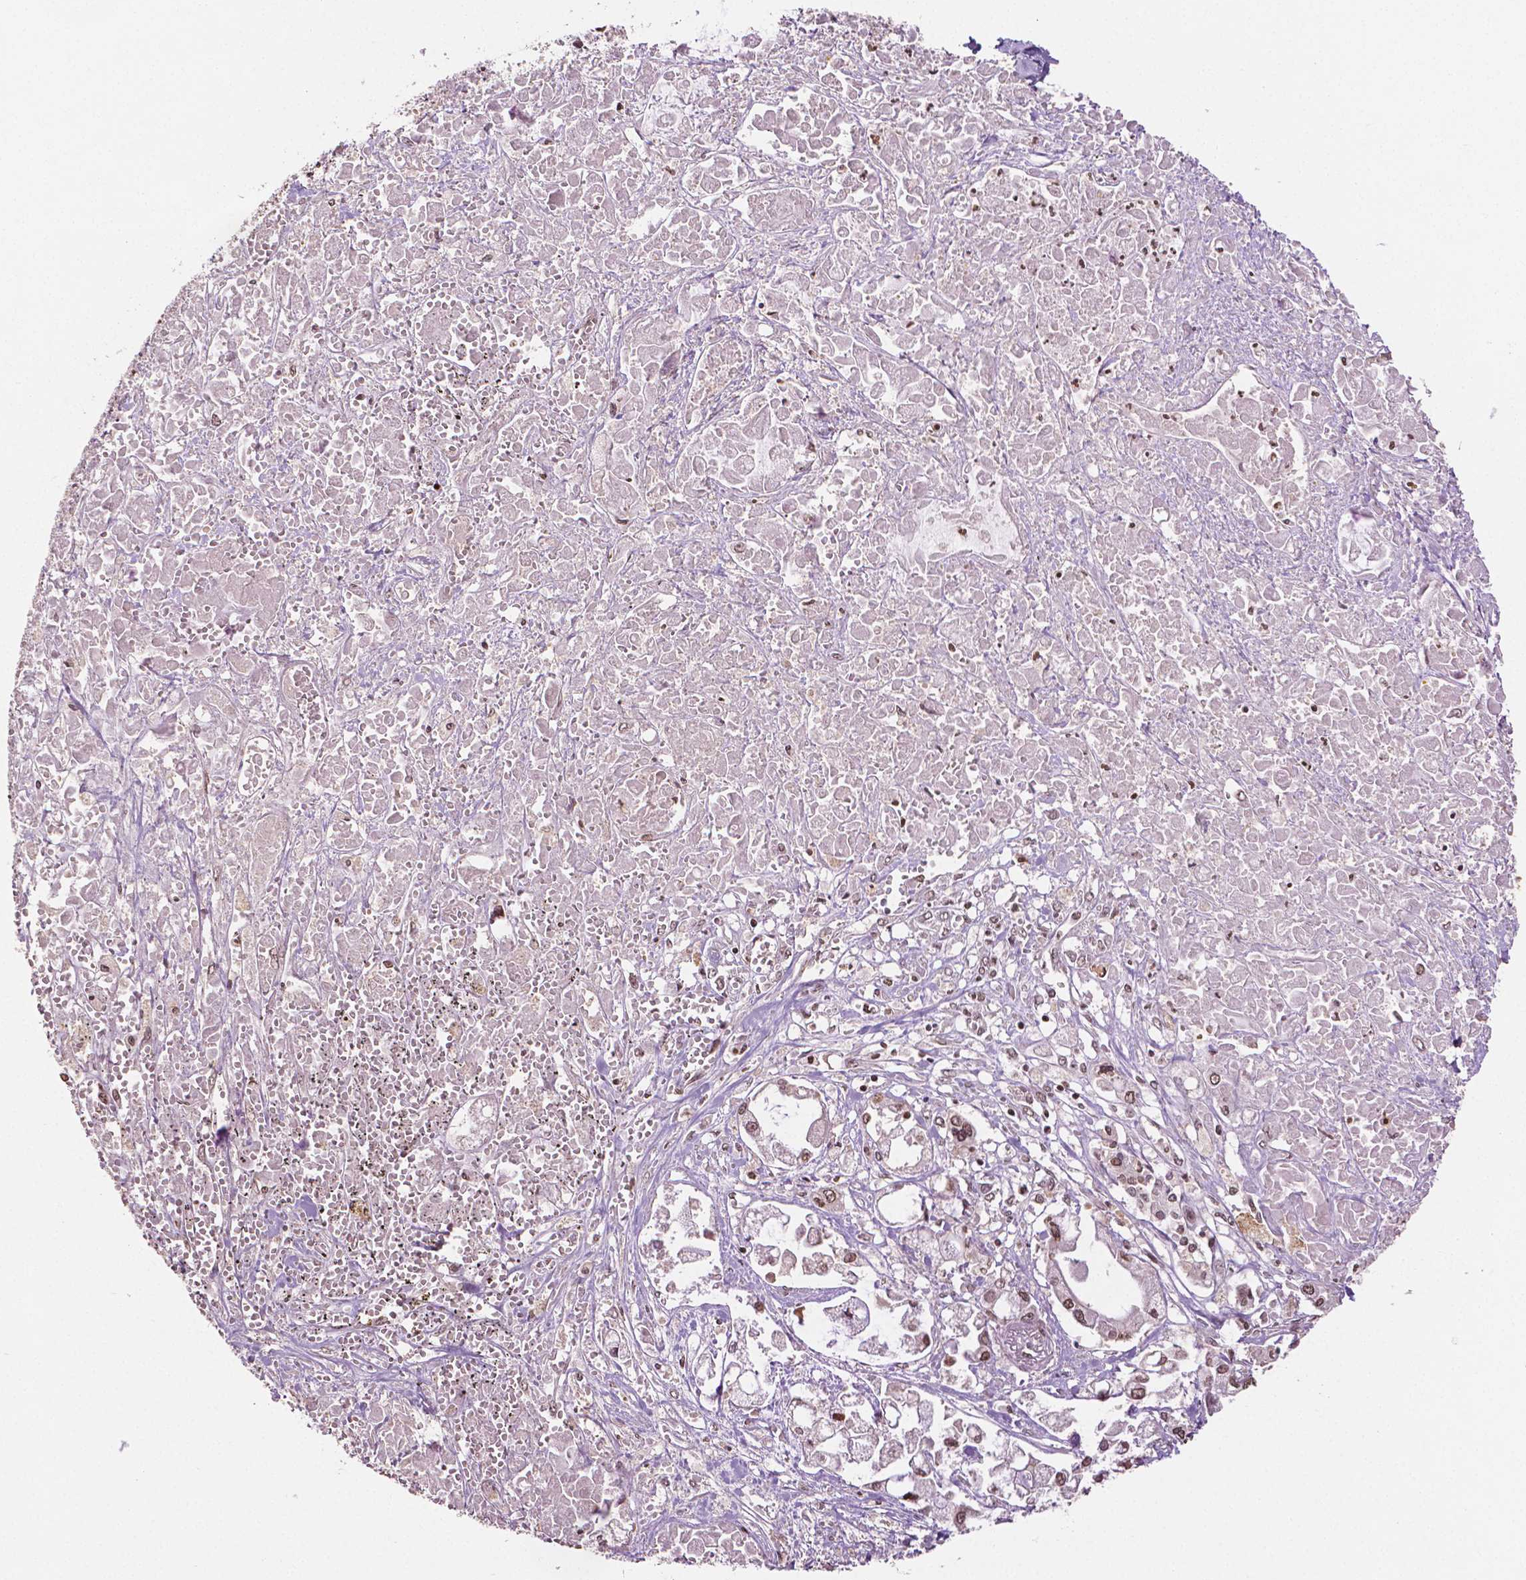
{"staining": {"intensity": "moderate", "quantity": "25%-75%", "location": "nuclear"}, "tissue": "pancreatic cancer", "cell_type": "Tumor cells", "image_type": "cancer", "snomed": [{"axis": "morphology", "description": "Adenocarcinoma, NOS"}, {"axis": "topography", "description": "Pancreas"}], "caption": "This micrograph displays immunohistochemistry staining of human adenocarcinoma (pancreatic), with medium moderate nuclear expression in approximately 25%-75% of tumor cells.", "gene": "DEK", "patient": {"sex": "male", "age": 71}}